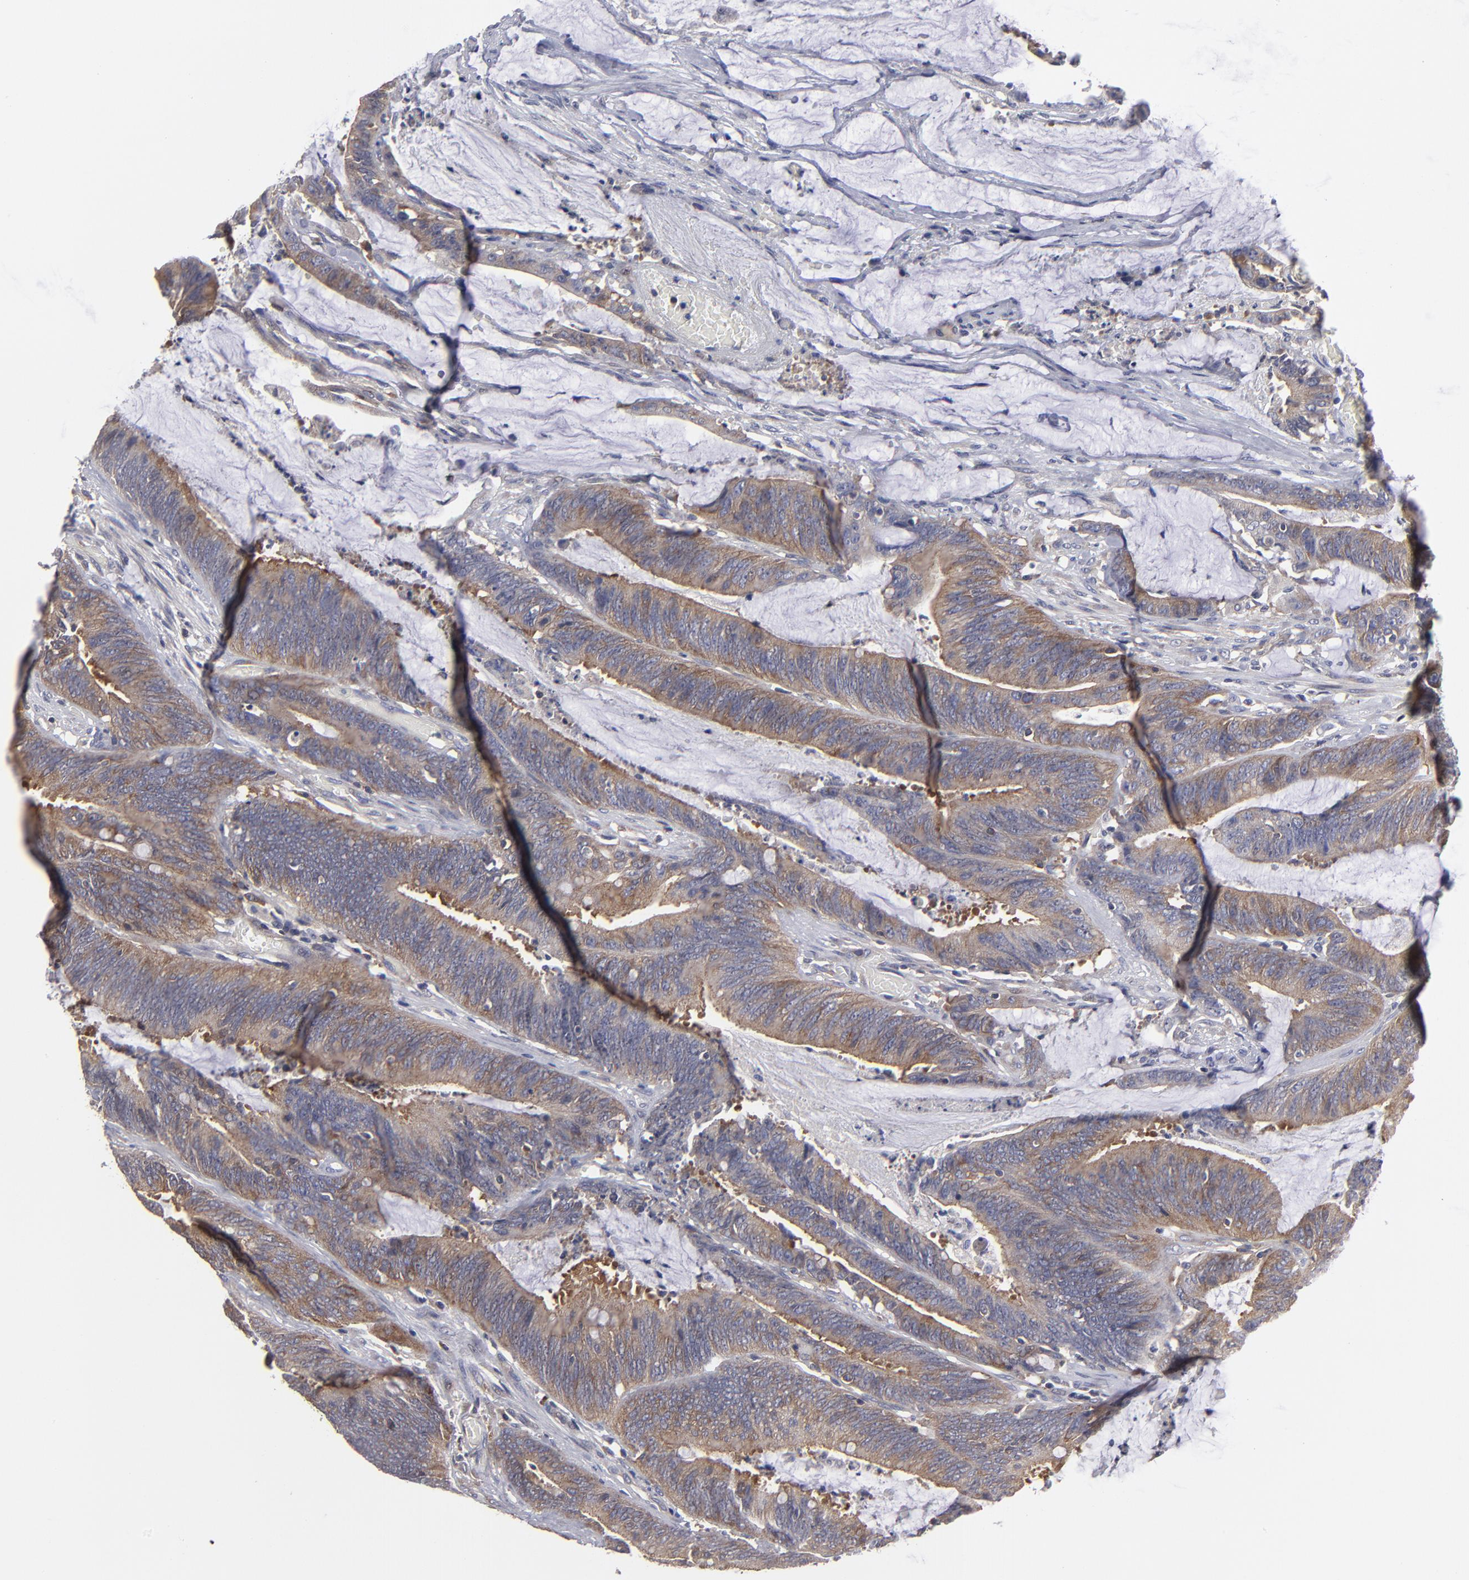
{"staining": {"intensity": "moderate", "quantity": ">75%", "location": "cytoplasmic/membranous"}, "tissue": "colorectal cancer", "cell_type": "Tumor cells", "image_type": "cancer", "snomed": [{"axis": "morphology", "description": "Adenocarcinoma, NOS"}, {"axis": "topography", "description": "Rectum"}], "caption": "The histopathology image exhibits staining of colorectal cancer (adenocarcinoma), revealing moderate cytoplasmic/membranous protein expression (brown color) within tumor cells.", "gene": "CEP97", "patient": {"sex": "female", "age": 66}}